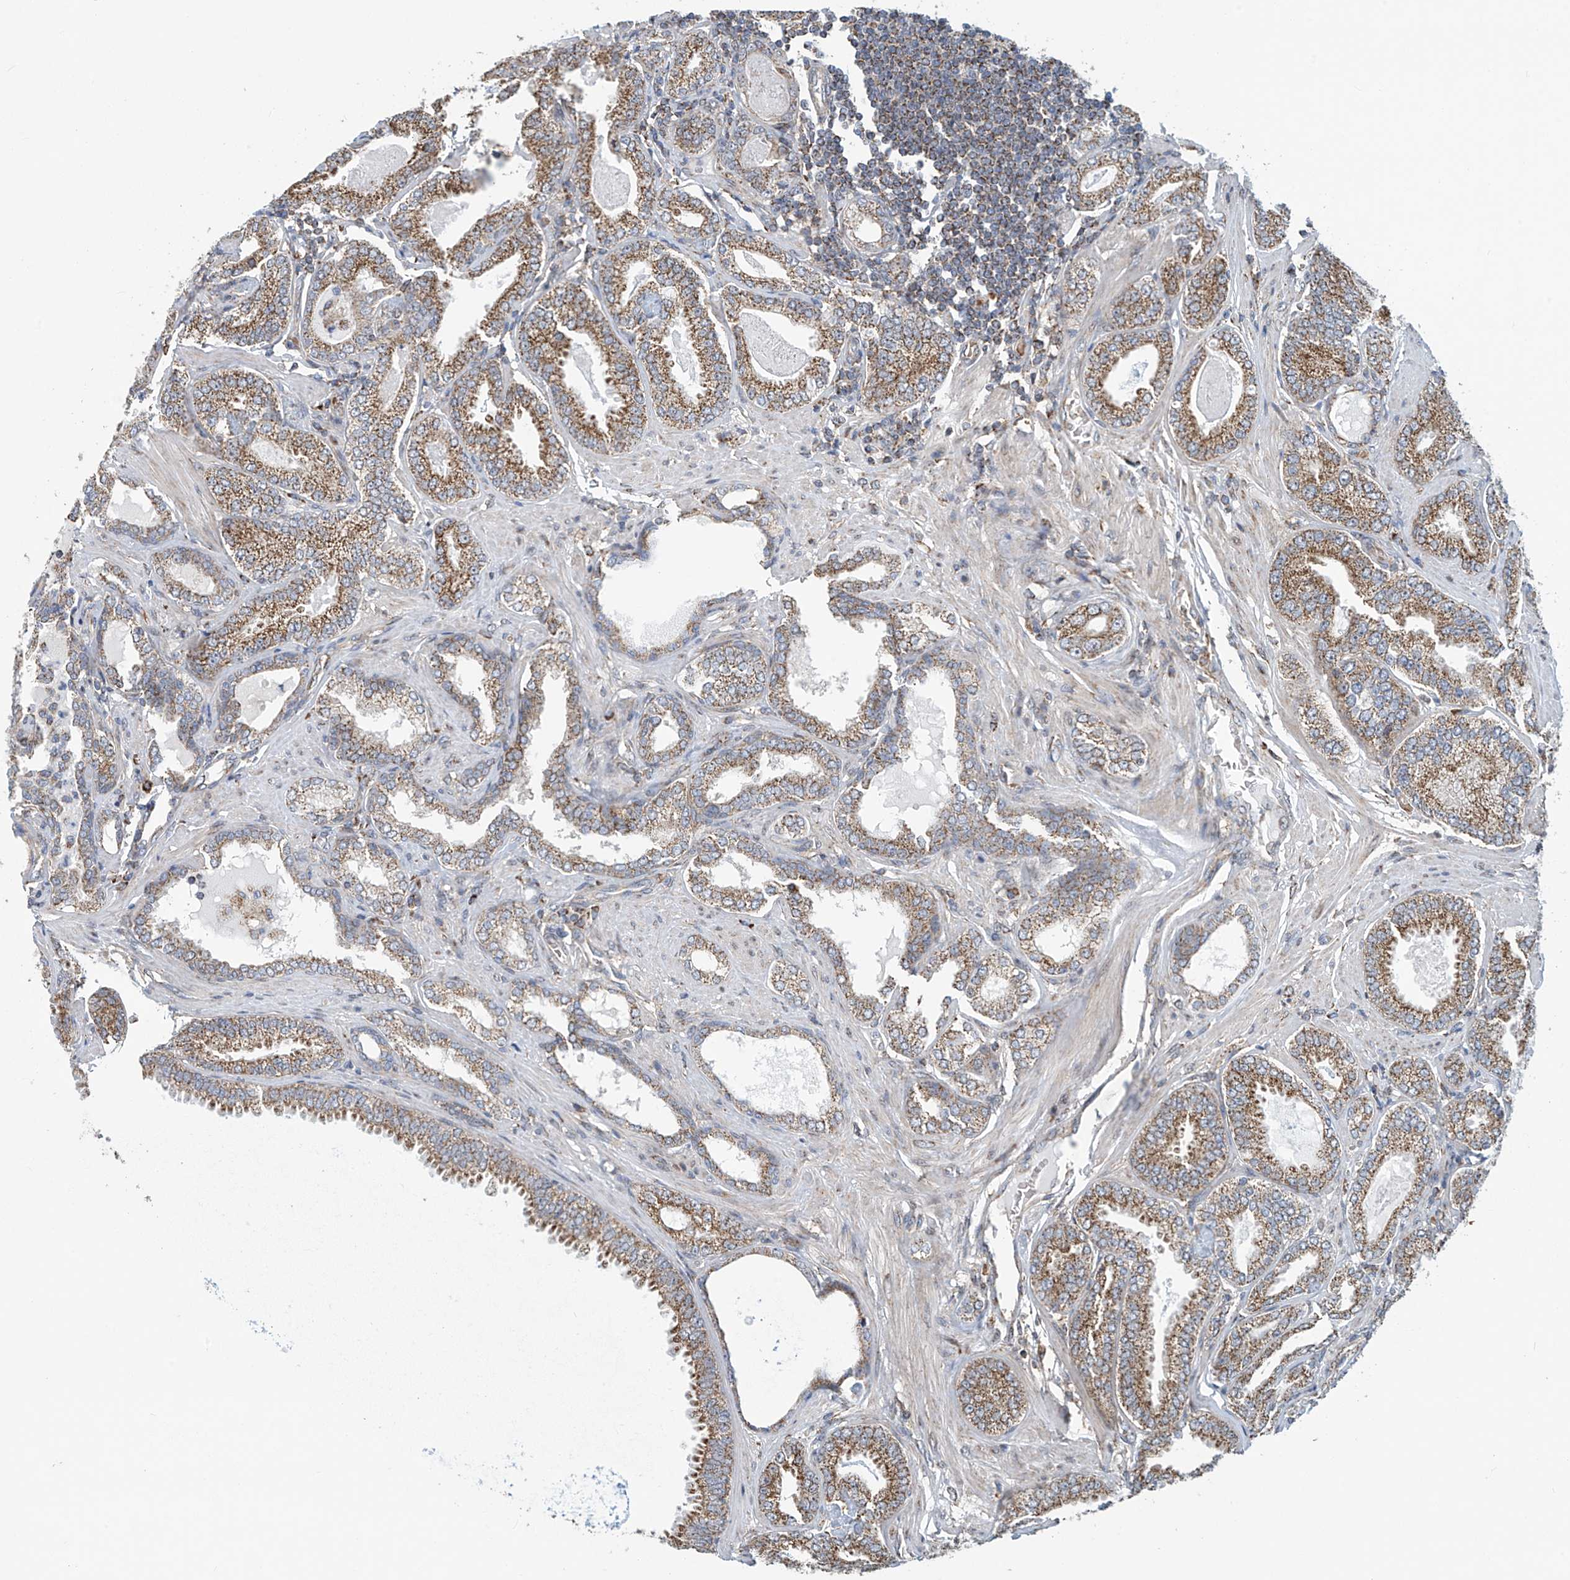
{"staining": {"intensity": "moderate", "quantity": ">75%", "location": "cytoplasmic/membranous"}, "tissue": "prostate cancer", "cell_type": "Tumor cells", "image_type": "cancer", "snomed": [{"axis": "morphology", "description": "Adenocarcinoma, Low grade"}, {"axis": "topography", "description": "Prostate"}], "caption": "Human prostate cancer stained with a brown dye exhibits moderate cytoplasmic/membranous positive expression in about >75% of tumor cells.", "gene": "COMMD1", "patient": {"sex": "male", "age": 71}}